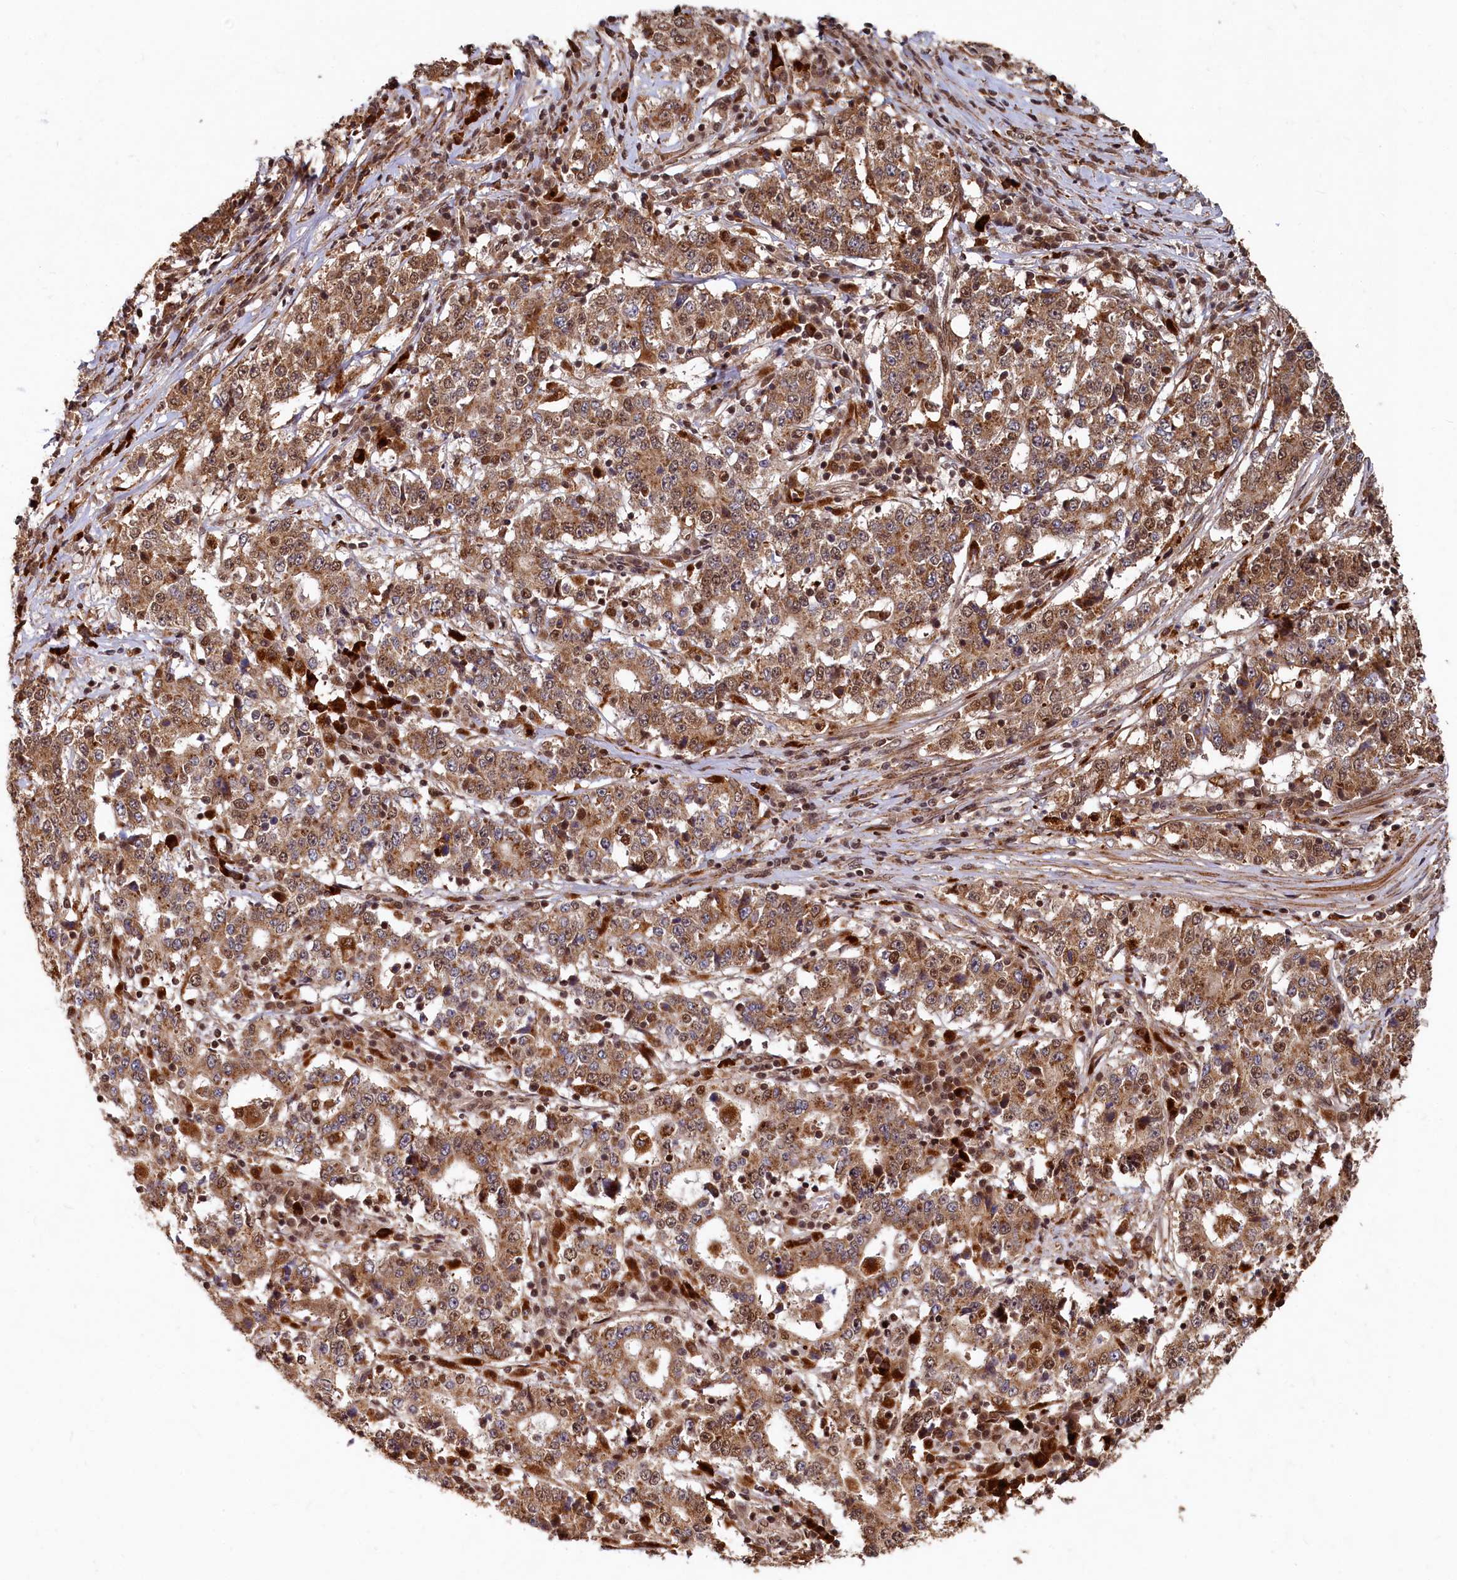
{"staining": {"intensity": "moderate", "quantity": ">75%", "location": "cytoplasmic/membranous,nuclear"}, "tissue": "stomach cancer", "cell_type": "Tumor cells", "image_type": "cancer", "snomed": [{"axis": "morphology", "description": "Adenocarcinoma, NOS"}, {"axis": "topography", "description": "Stomach"}], "caption": "Immunohistochemistry (IHC) staining of stomach cancer, which displays medium levels of moderate cytoplasmic/membranous and nuclear staining in approximately >75% of tumor cells indicating moderate cytoplasmic/membranous and nuclear protein positivity. The staining was performed using DAB (brown) for protein detection and nuclei were counterstained in hematoxylin (blue).", "gene": "TRIM23", "patient": {"sex": "male", "age": 59}}